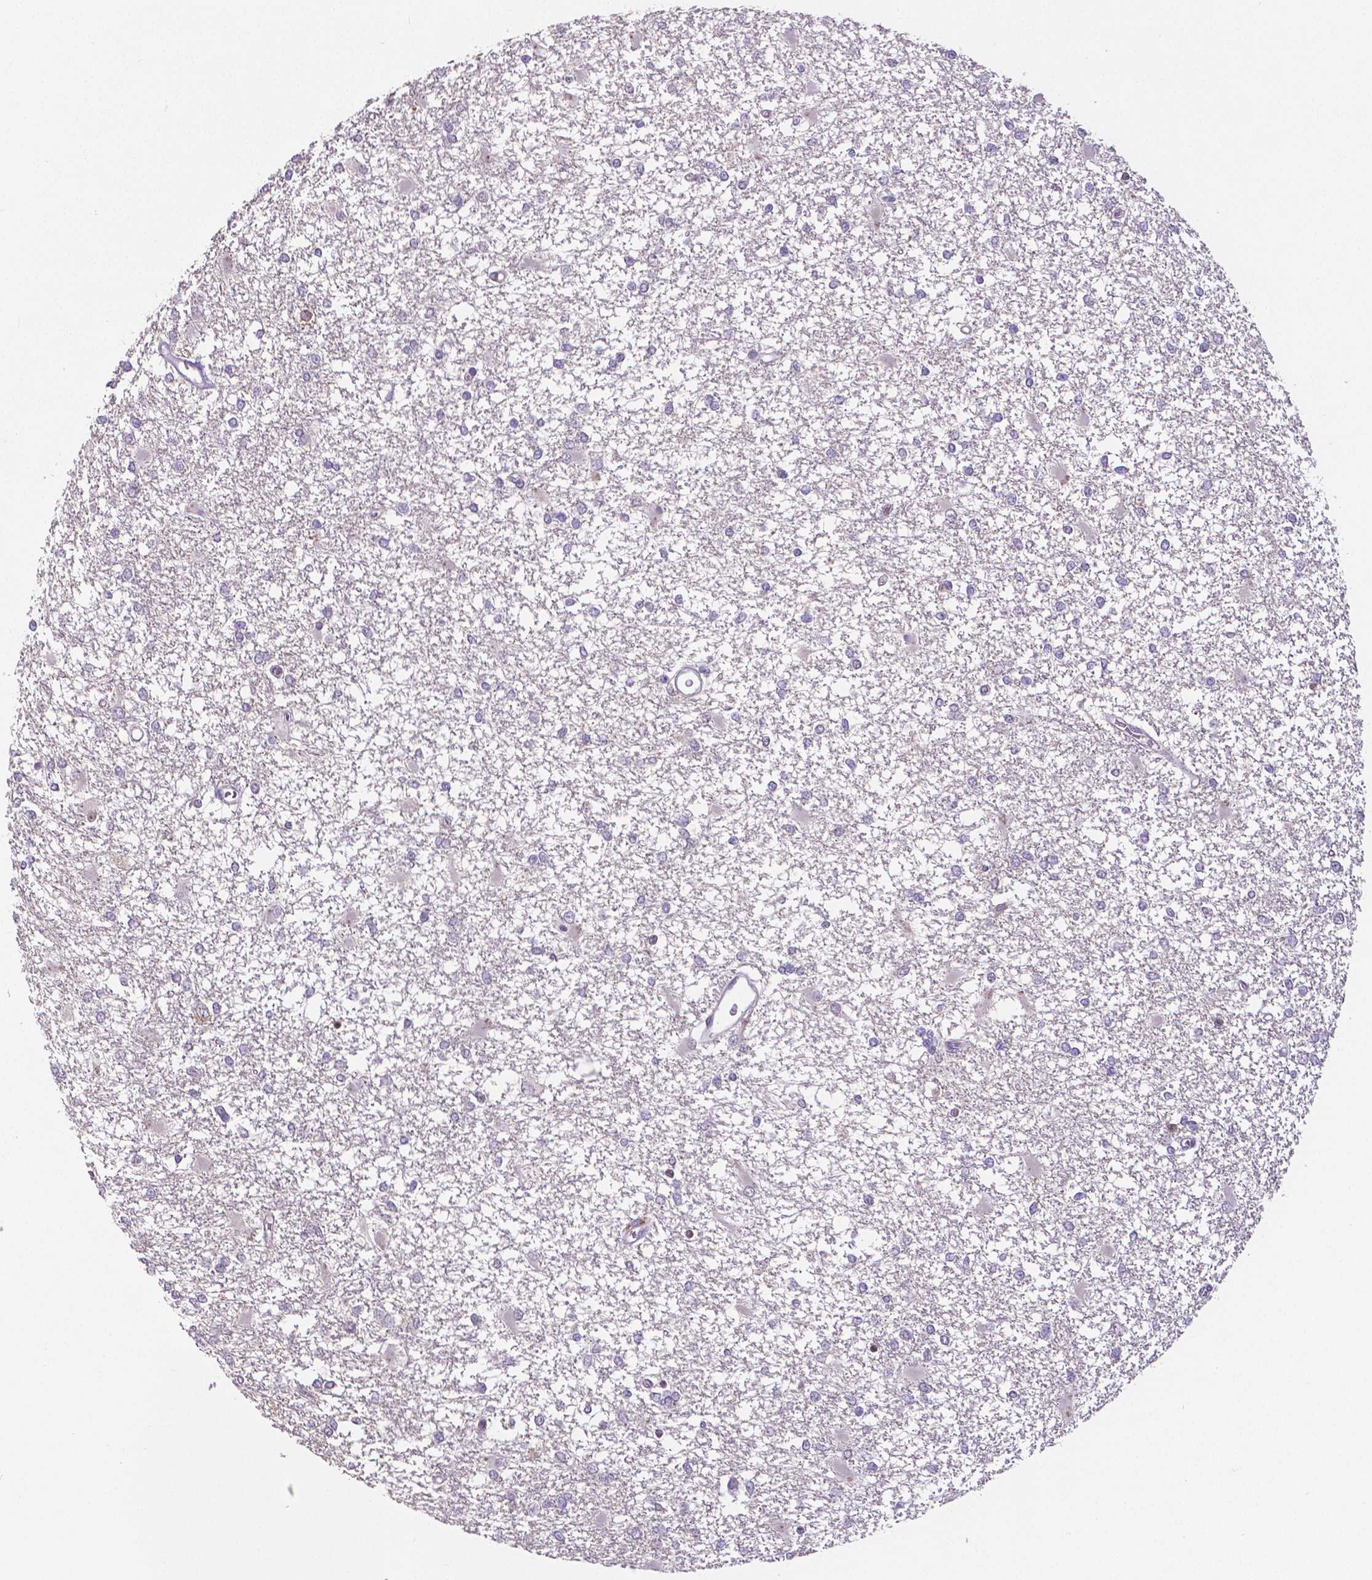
{"staining": {"intensity": "negative", "quantity": "none", "location": "none"}, "tissue": "glioma", "cell_type": "Tumor cells", "image_type": "cancer", "snomed": [{"axis": "morphology", "description": "Glioma, malignant, High grade"}, {"axis": "topography", "description": "Cerebral cortex"}], "caption": "IHC histopathology image of human high-grade glioma (malignant) stained for a protein (brown), which shows no staining in tumor cells.", "gene": "CRMP1", "patient": {"sex": "male", "age": 79}}